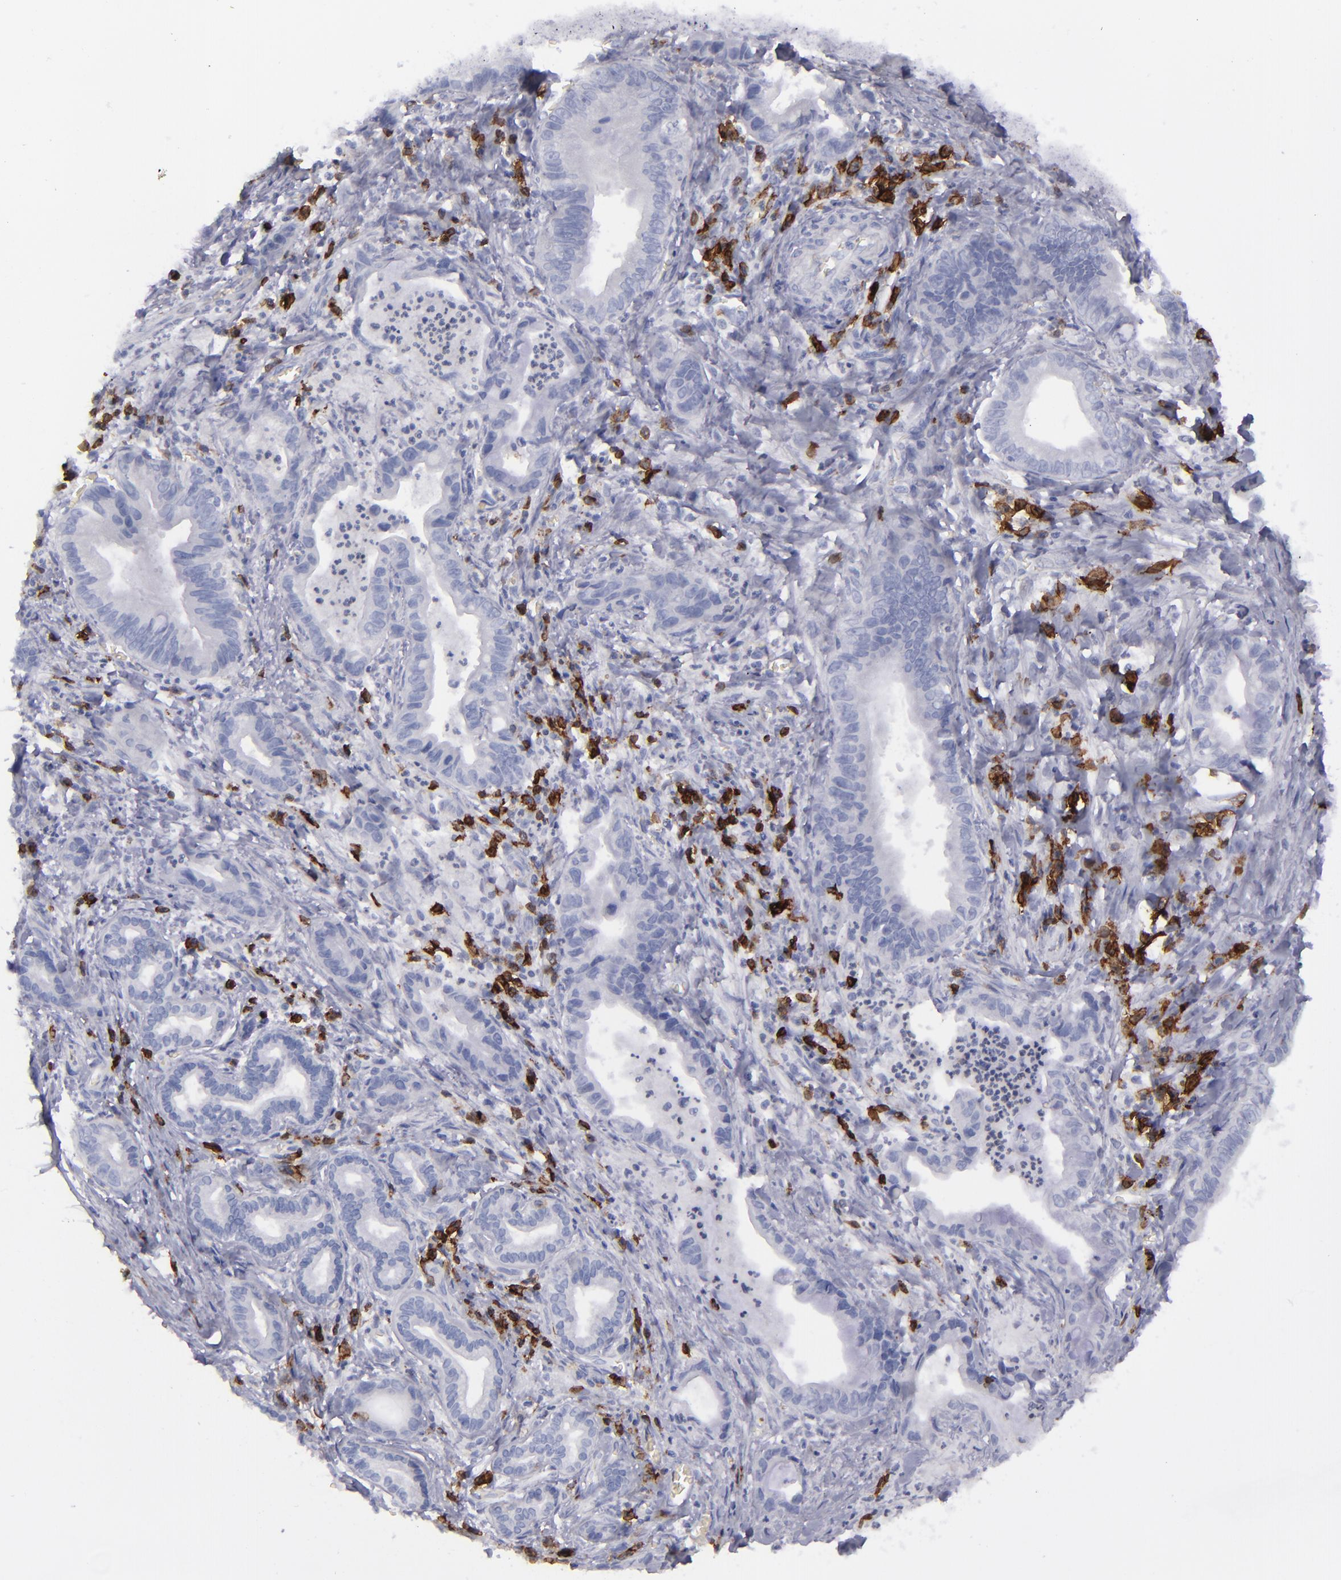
{"staining": {"intensity": "negative", "quantity": "none", "location": "none"}, "tissue": "liver cancer", "cell_type": "Tumor cells", "image_type": "cancer", "snomed": [{"axis": "morphology", "description": "Cholangiocarcinoma"}, {"axis": "topography", "description": "Liver"}], "caption": "Tumor cells show no significant protein positivity in liver cancer (cholangiocarcinoma).", "gene": "CD27", "patient": {"sex": "female", "age": 55}}